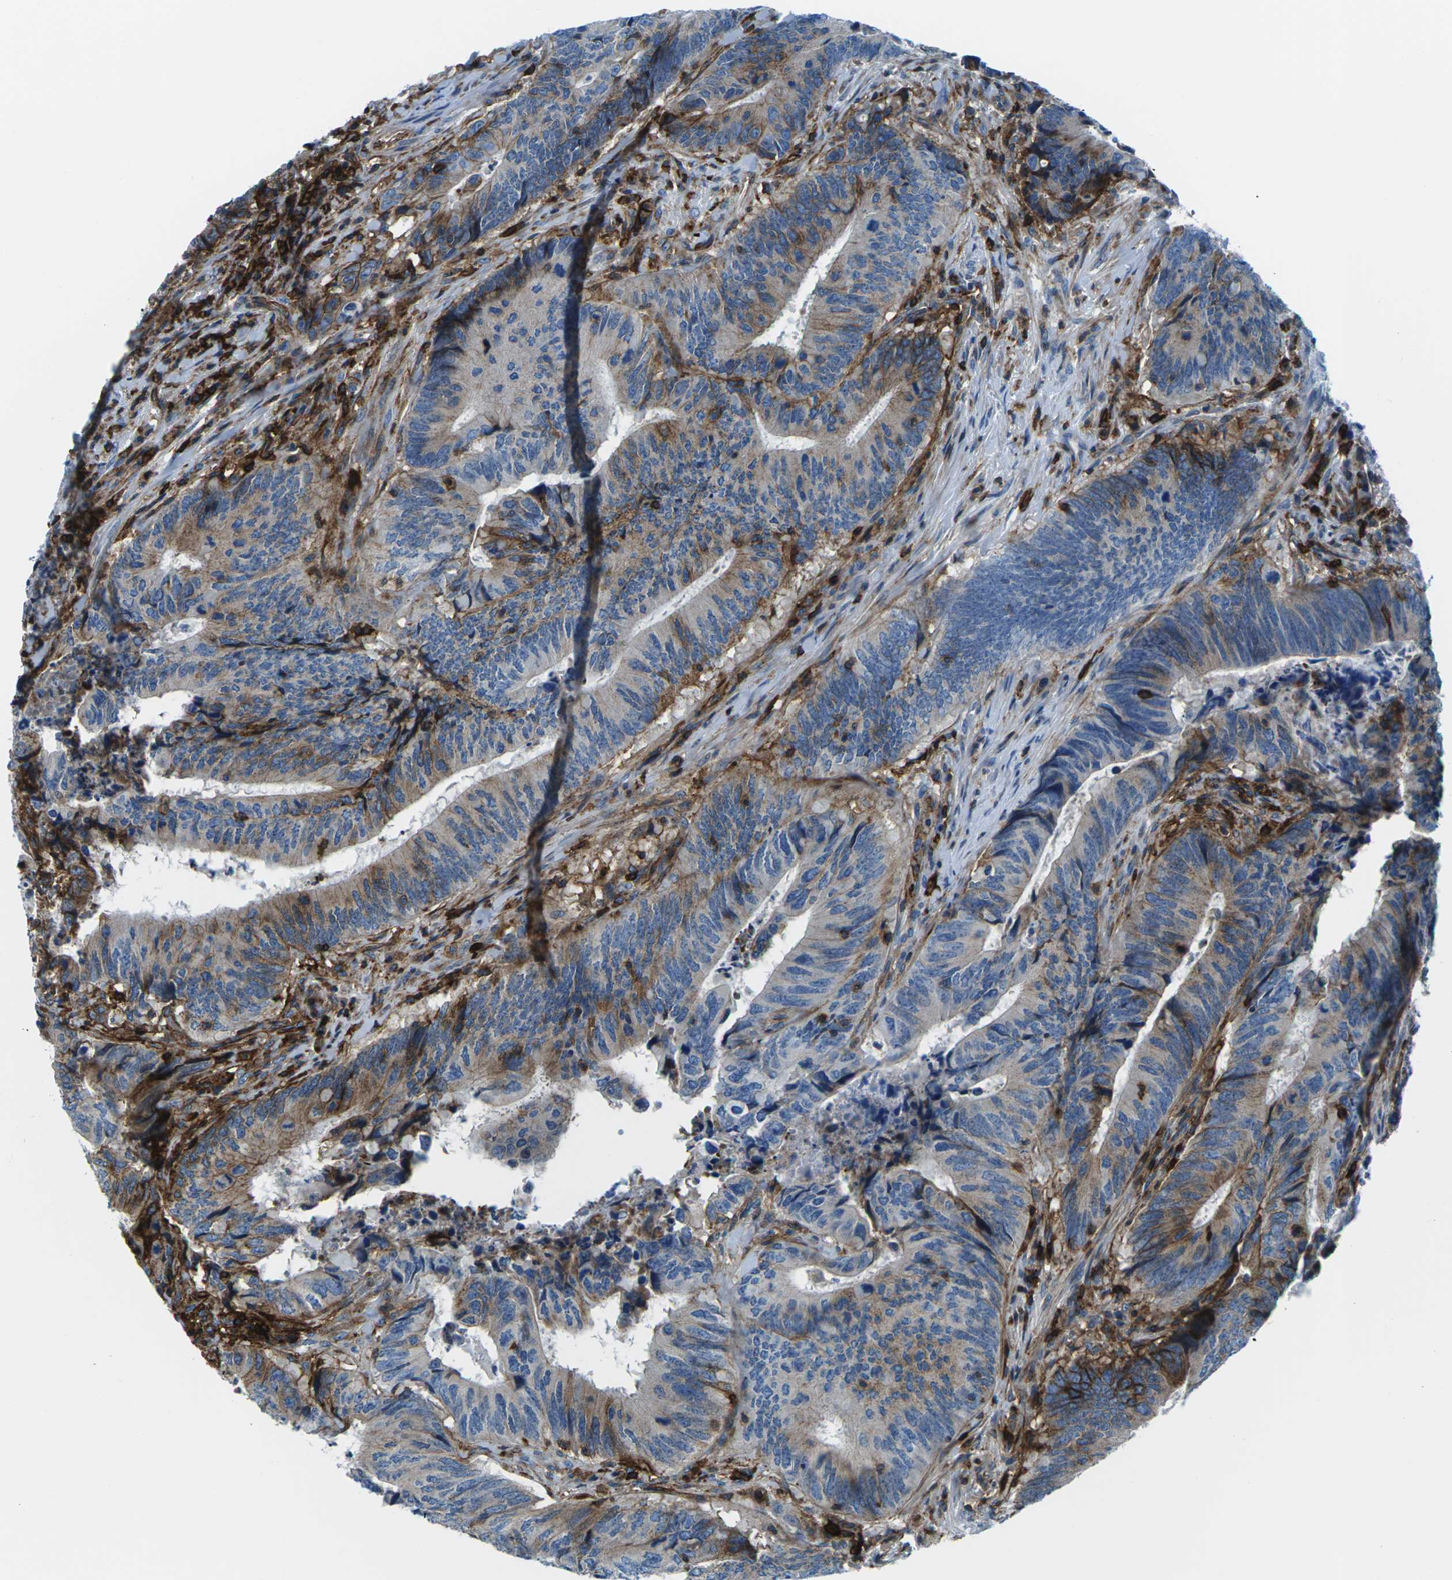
{"staining": {"intensity": "weak", "quantity": ">75%", "location": "cytoplasmic/membranous"}, "tissue": "colorectal cancer", "cell_type": "Tumor cells", "image_type": "cancer", "snomed": [{"axis": "morphology", "description": "Normal tissue, NOS"}, {"axis": "morphology", "description": "Adenocarcinoma, NOS"}, {"axis": "topography", "description": "Colon"}], "caption": "Protein expression analysis of human colorectal cancer reveals weak cytoplasmic/membranous positivity in about >75% of tumor cells.", "gene": "SOCS4", "patient": {"sex": "male", "age": 56}}